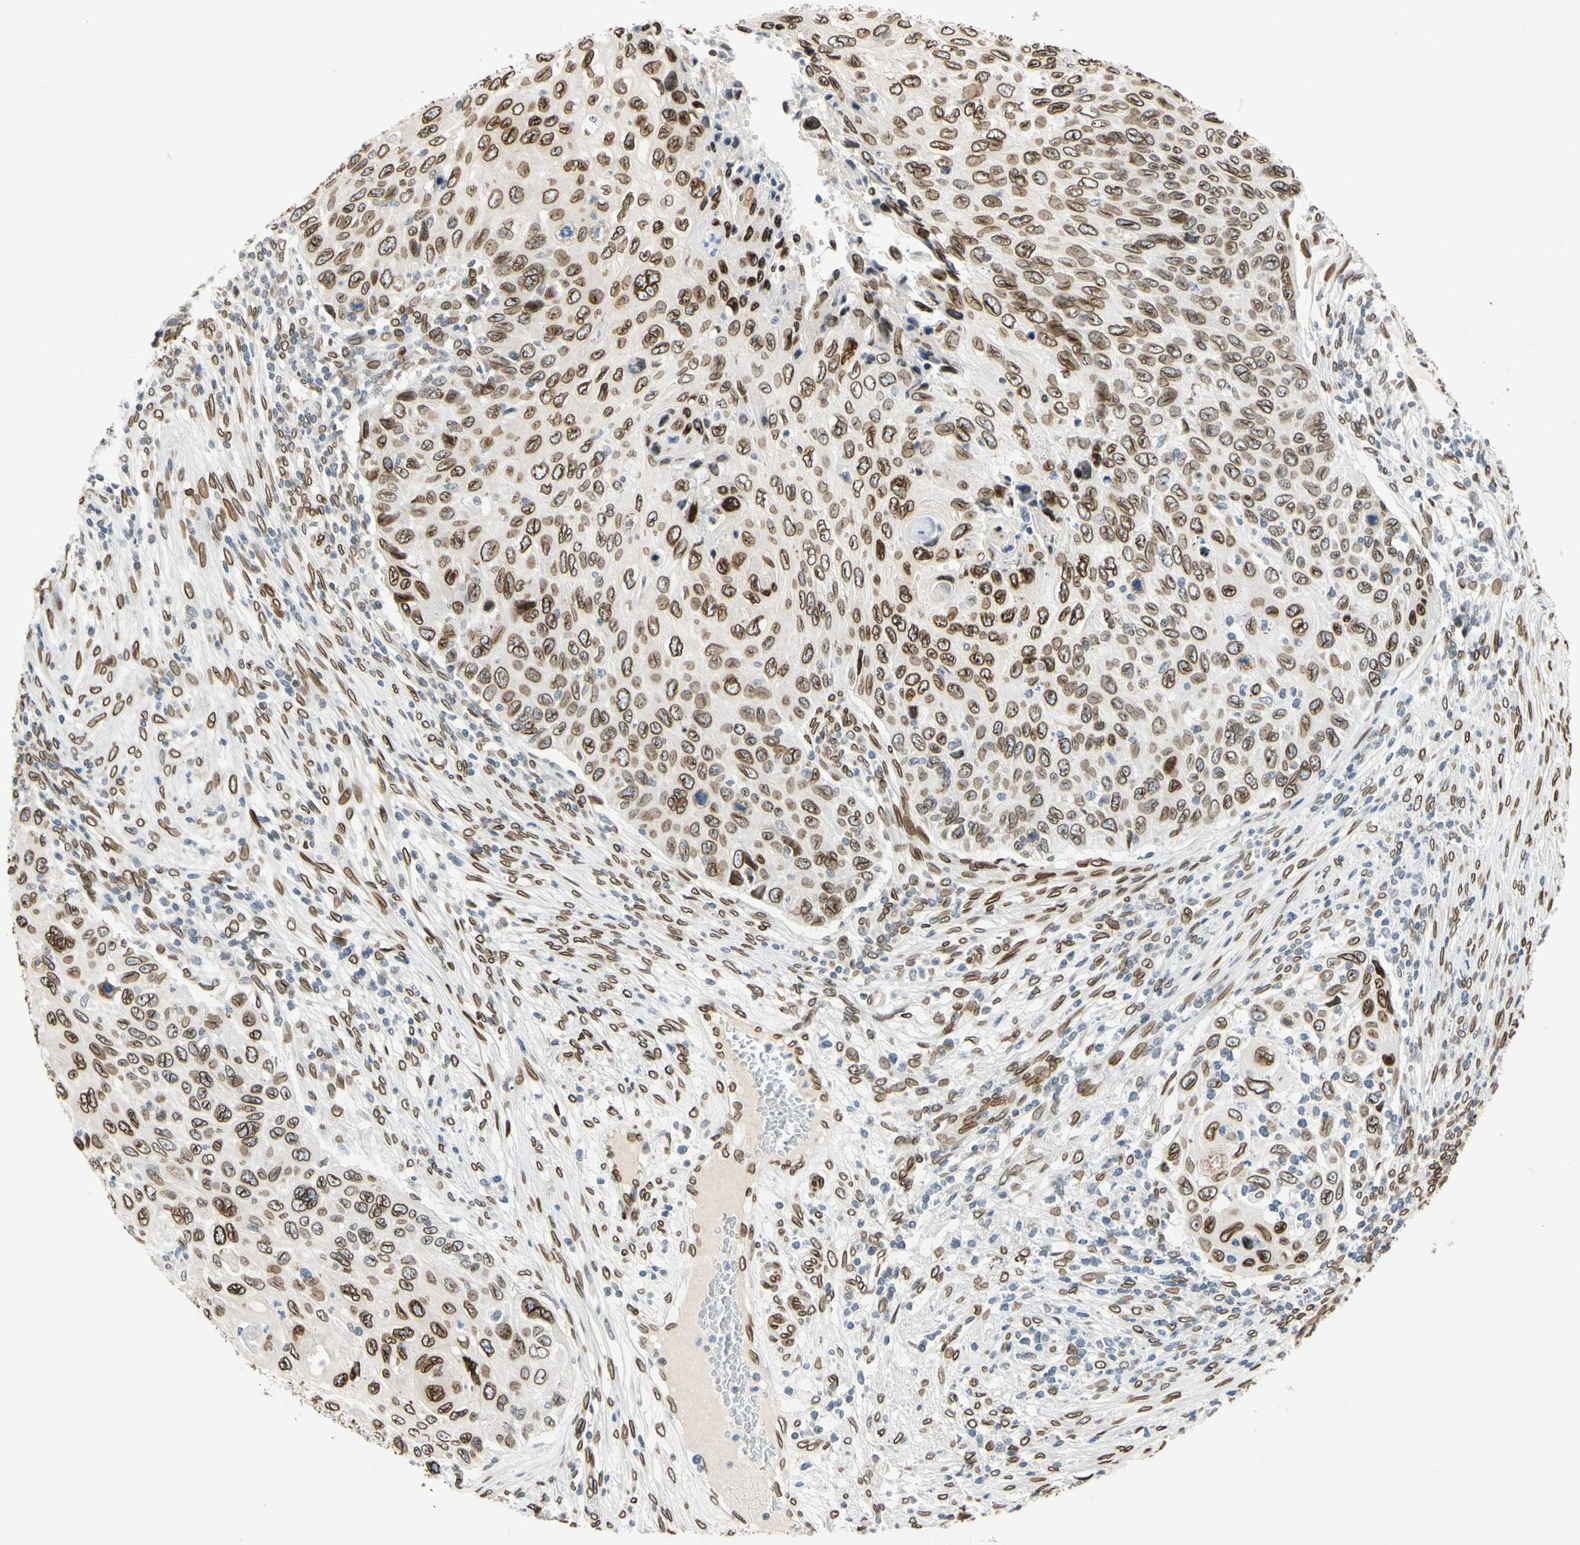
{"staining": {"intensity": "strong", "quantity": ">75%", "location": "cytoplasmic/membranous,nuclear"}, "tissue": "cervical cancer", "cell_type": "Tumor cells", "image_type": "cancer", "snomed": [{"axis": "morphology", "description": "Squamous cell carcinoma, NOS"}, {"axis": "topography", "description": "Cervix"}], "caption": "High-magnification brightfield microscopy of cervical cancer (squamous cell carcinoma) stained with DAB (3,3'-diaminobenzidine) (brown) and counterstained with hematoxylin (blue). tumor cells exhibit strong cytoplasmic/membranous and nuclear positivity is appreciated in about>75% of cells.", "gene": "SUN1", "patient": {"sex": "female", "age": 70}}